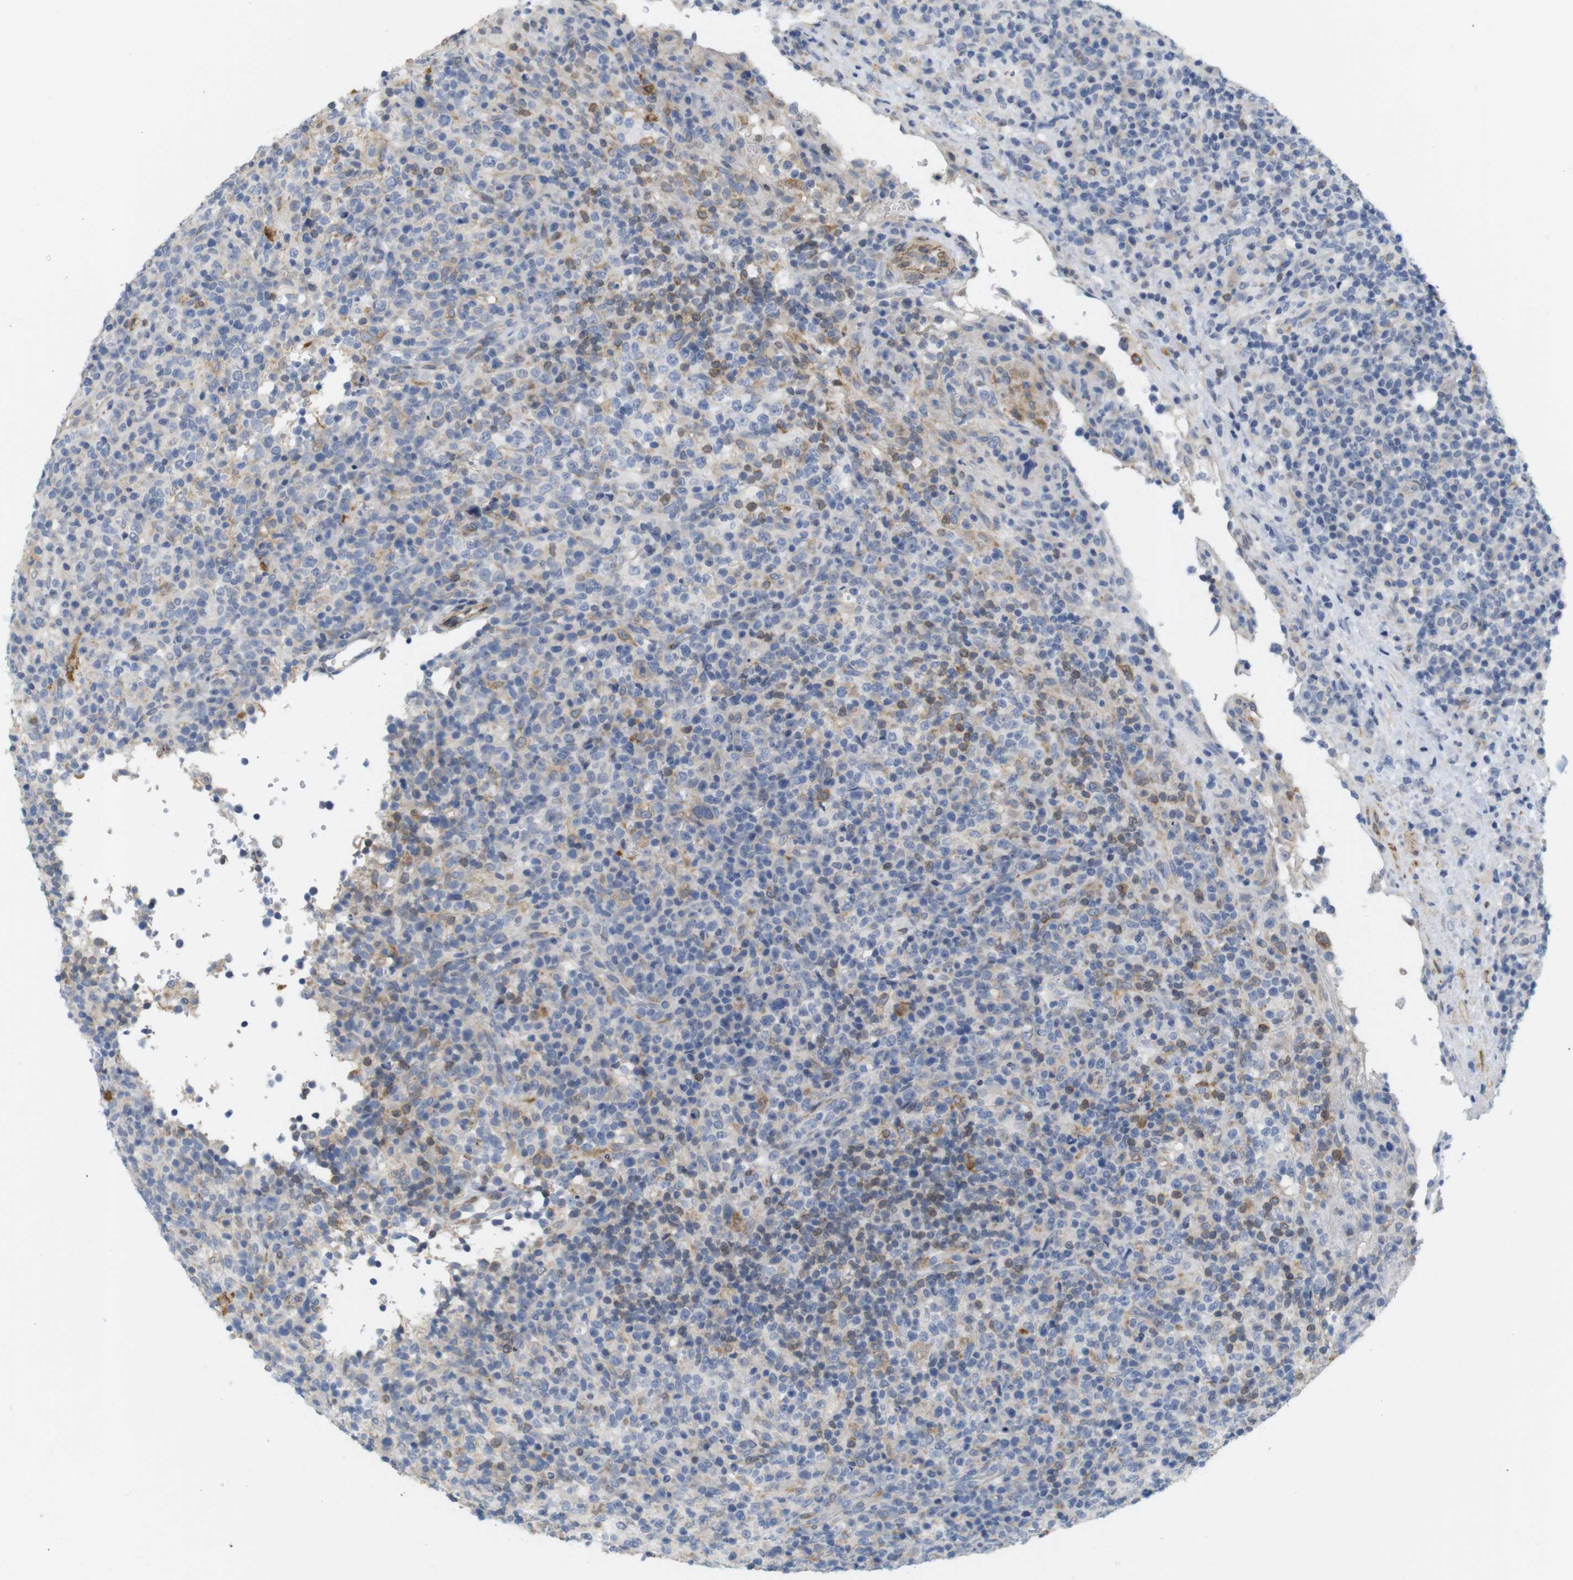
{"staining": {"intensity": "moderate", "quantity": "<25%", "location": "cytoplasmic/membranous"}, "tissue": "lymphoma", "cell_type": "Tumor cells", "image_type": "cancer", "snomed": [{"axis": "morphology", "description": "Malignant lymphoma, non-Hodgkin's type, High grade"}, {"axis": "topography", "description": "Lymph node"}], "caption": "Lymphoma stained for a protein (brown) exhibits moderate cytoplasmic/membranous positive expression in about <25% of tumor cells.", "gene": "ITPR1", "patient": {"sex": "female", "age": 76}}